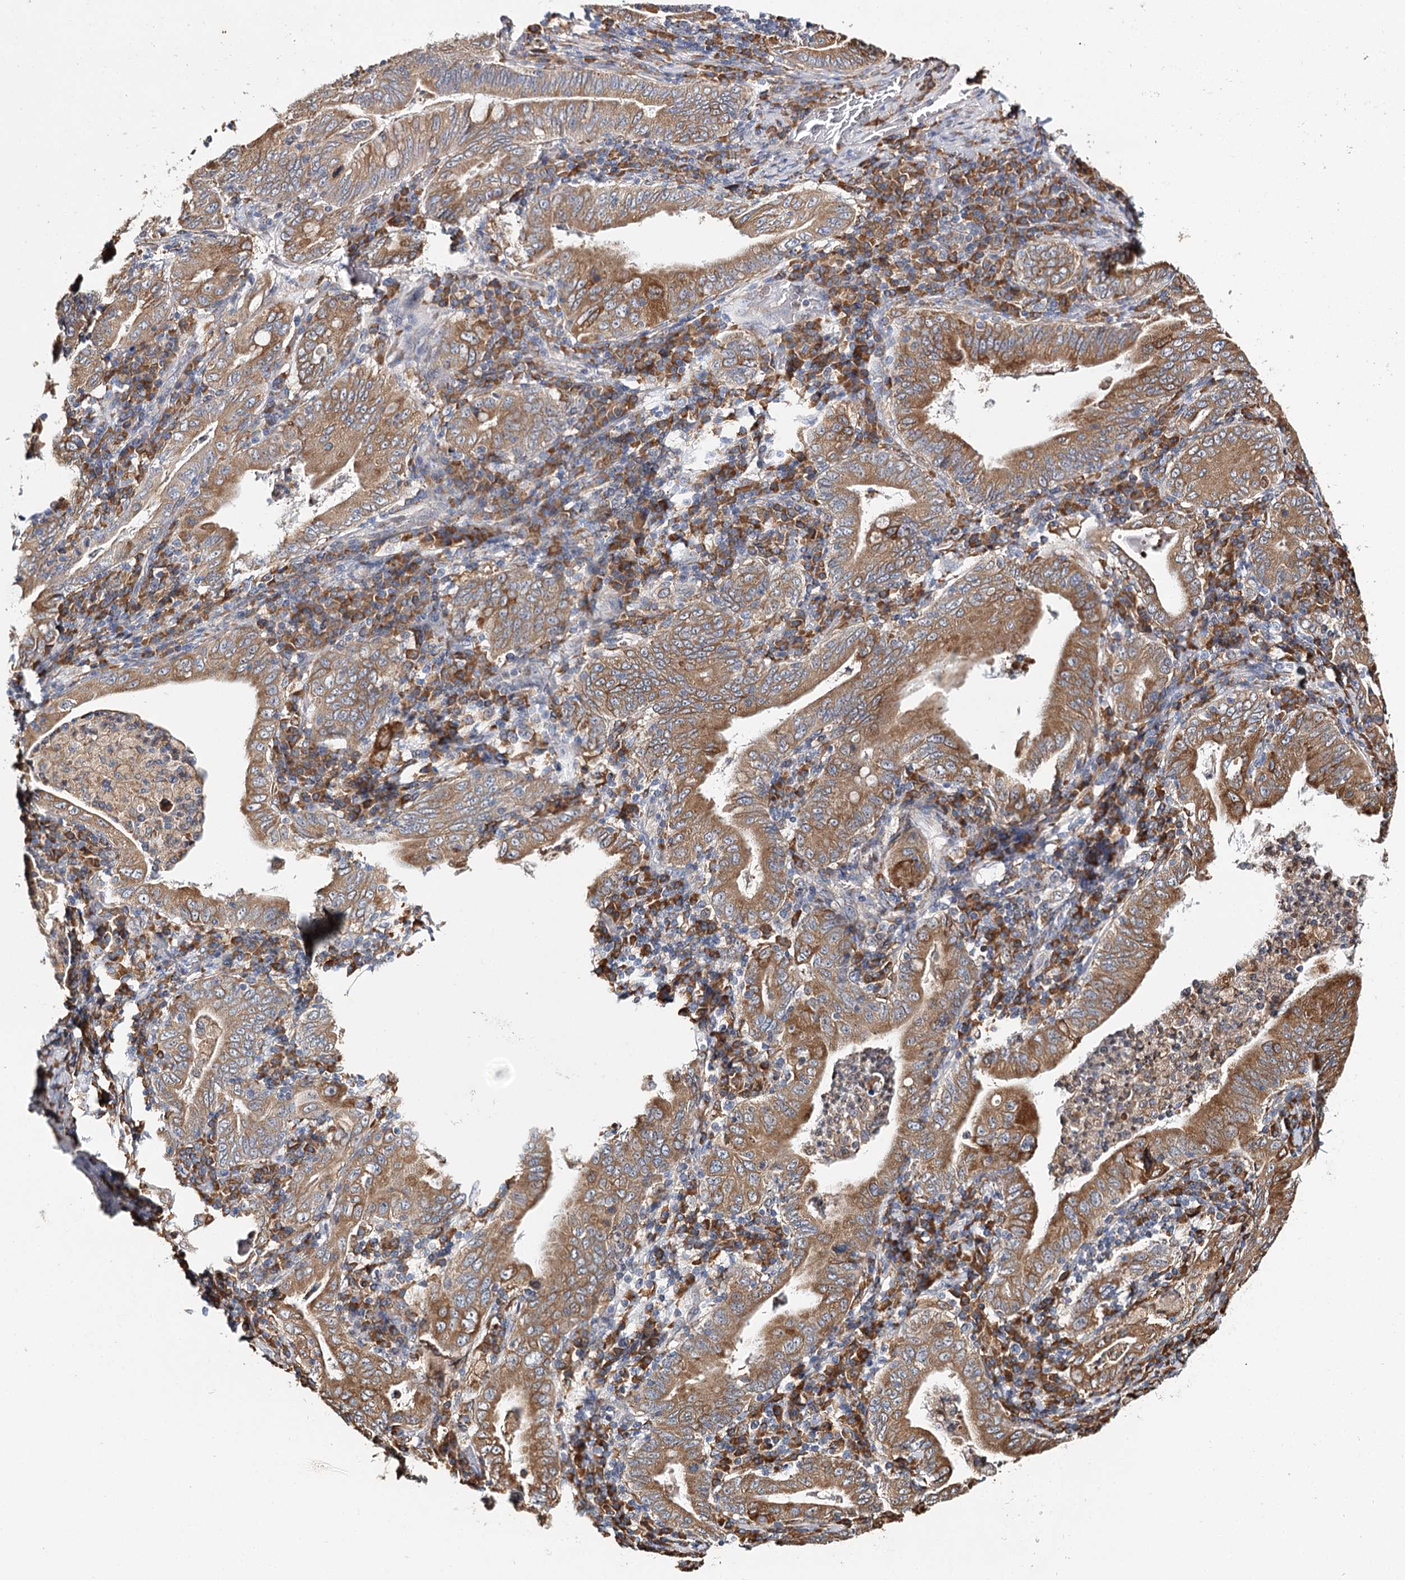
{"staining": {"intensity": "strong", "quantity": ">75%", "location": "cytoplasmic/membranous"}, "tissue": "stomach cancer", "cell_type": "Tumor cells", "image_type": "cancer", "snomed": [{"axis": "morphology", "description": "Normal tissue, NOS"}, {"axis": "morphology", "description": "Adenocarcinoma, NOS"}, {"axis": "topography", "description": "Esophagus"}, {"axis": "topography", "description": "Stomach, upper"}, {"axis": "topography", "description": "Peripheral nerve tissue"}], "caption": "Immunohistochemistry (IHC) of human stomach adenocarcinoma displays high levels of strong cytoplasmic/membranous expression in approximately >75% of tumor cells.", "gene": "VEGFA", "patient": {"sex": "male", "age": 62}}